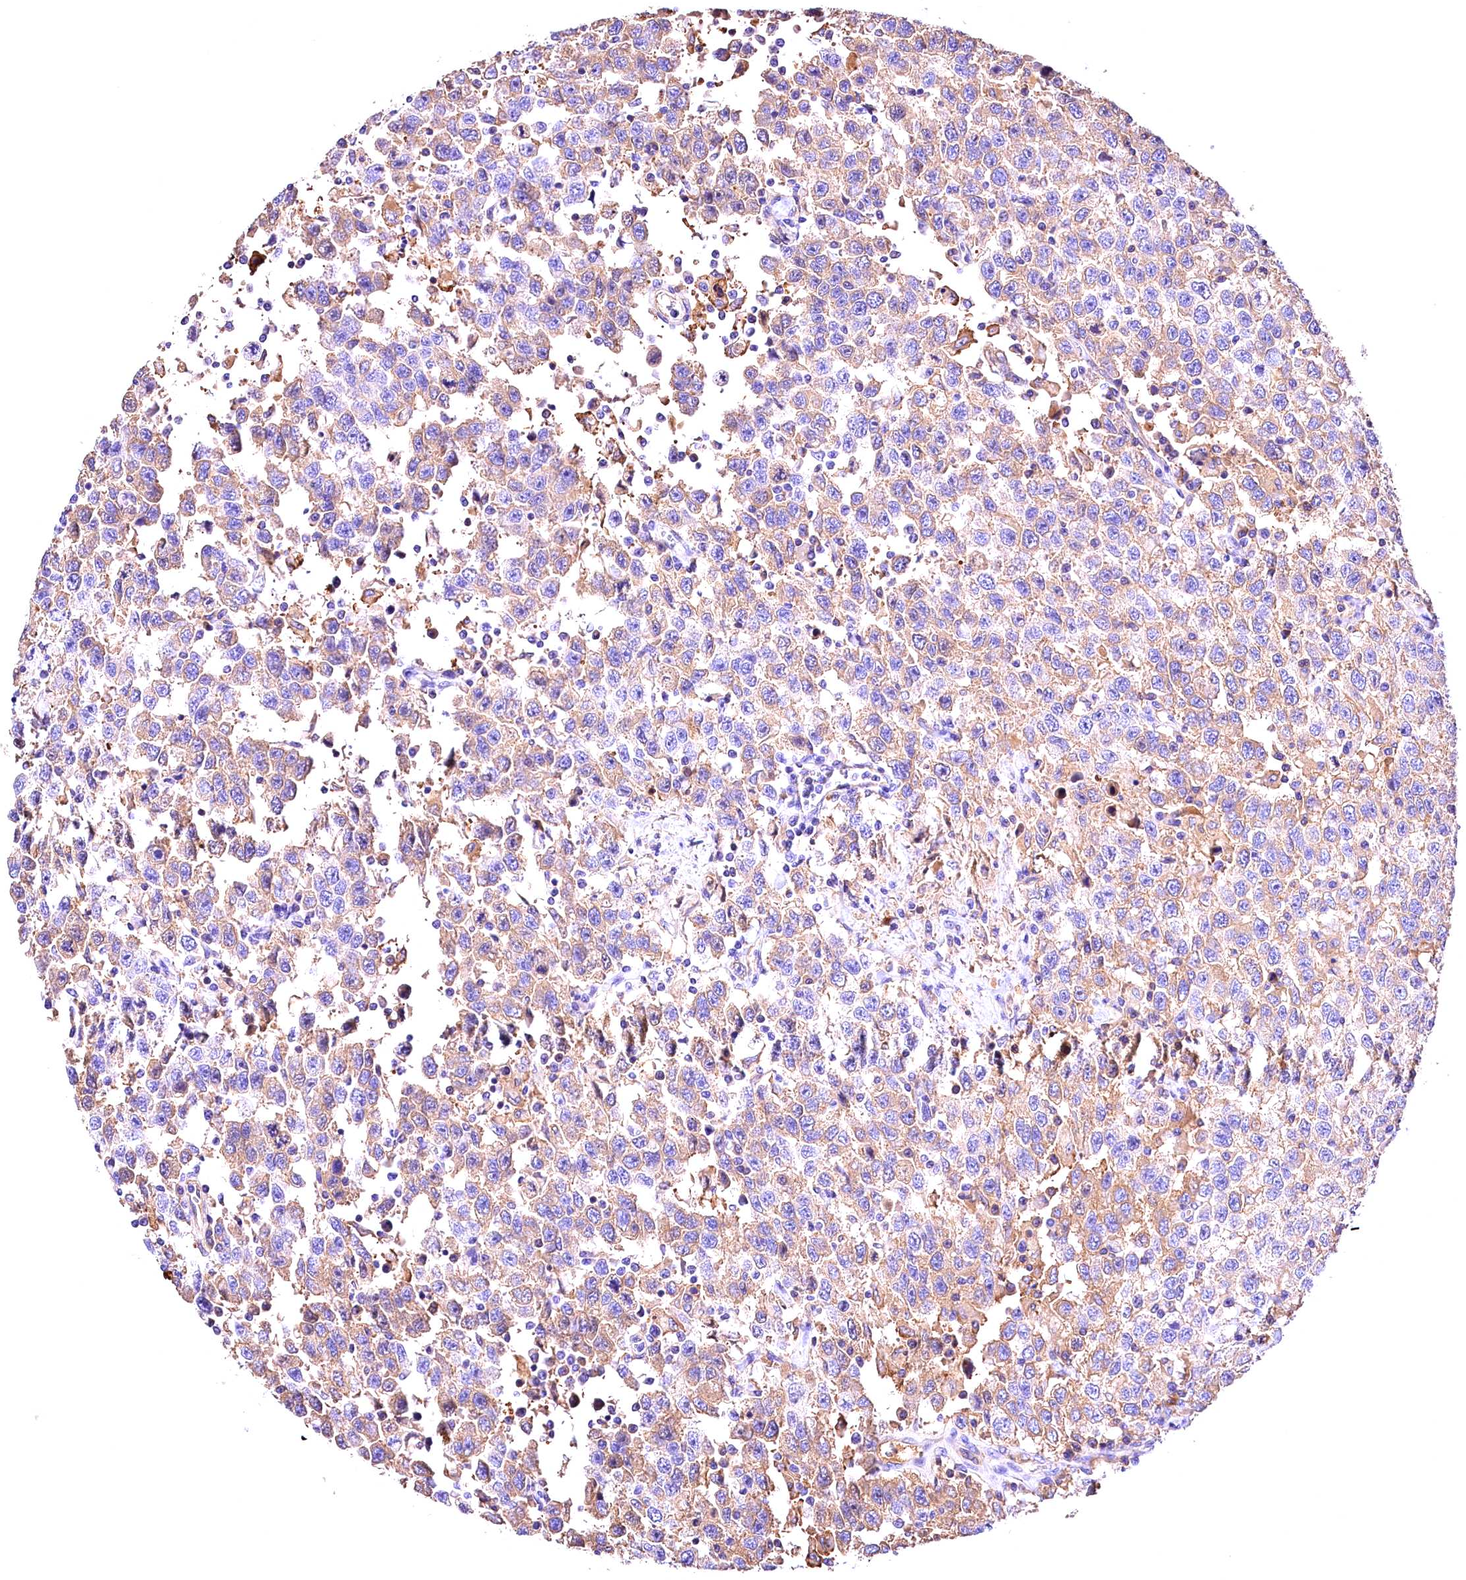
{"staining": {"intensity": "weak", "quantity": ">75%", "location": "cytoplasmic/membranous"}, "tissue": "testis cancer", "cell_type": "Tumor cells", "image_type": "cancer", "snomed": [{"axis": "morphology", "description": "Seminoma, NOS"}, {"axis": "topography", "description": "Testis"}], "caption": "About >75% of tumor cells in human testis cancer (seminoma) reveal weak cytoplasmic/membranous protein staining as visualized by brown immunohistochemical staining.", "gene": "ARMC6", "patient": {"sex": "male", "age": 41}}